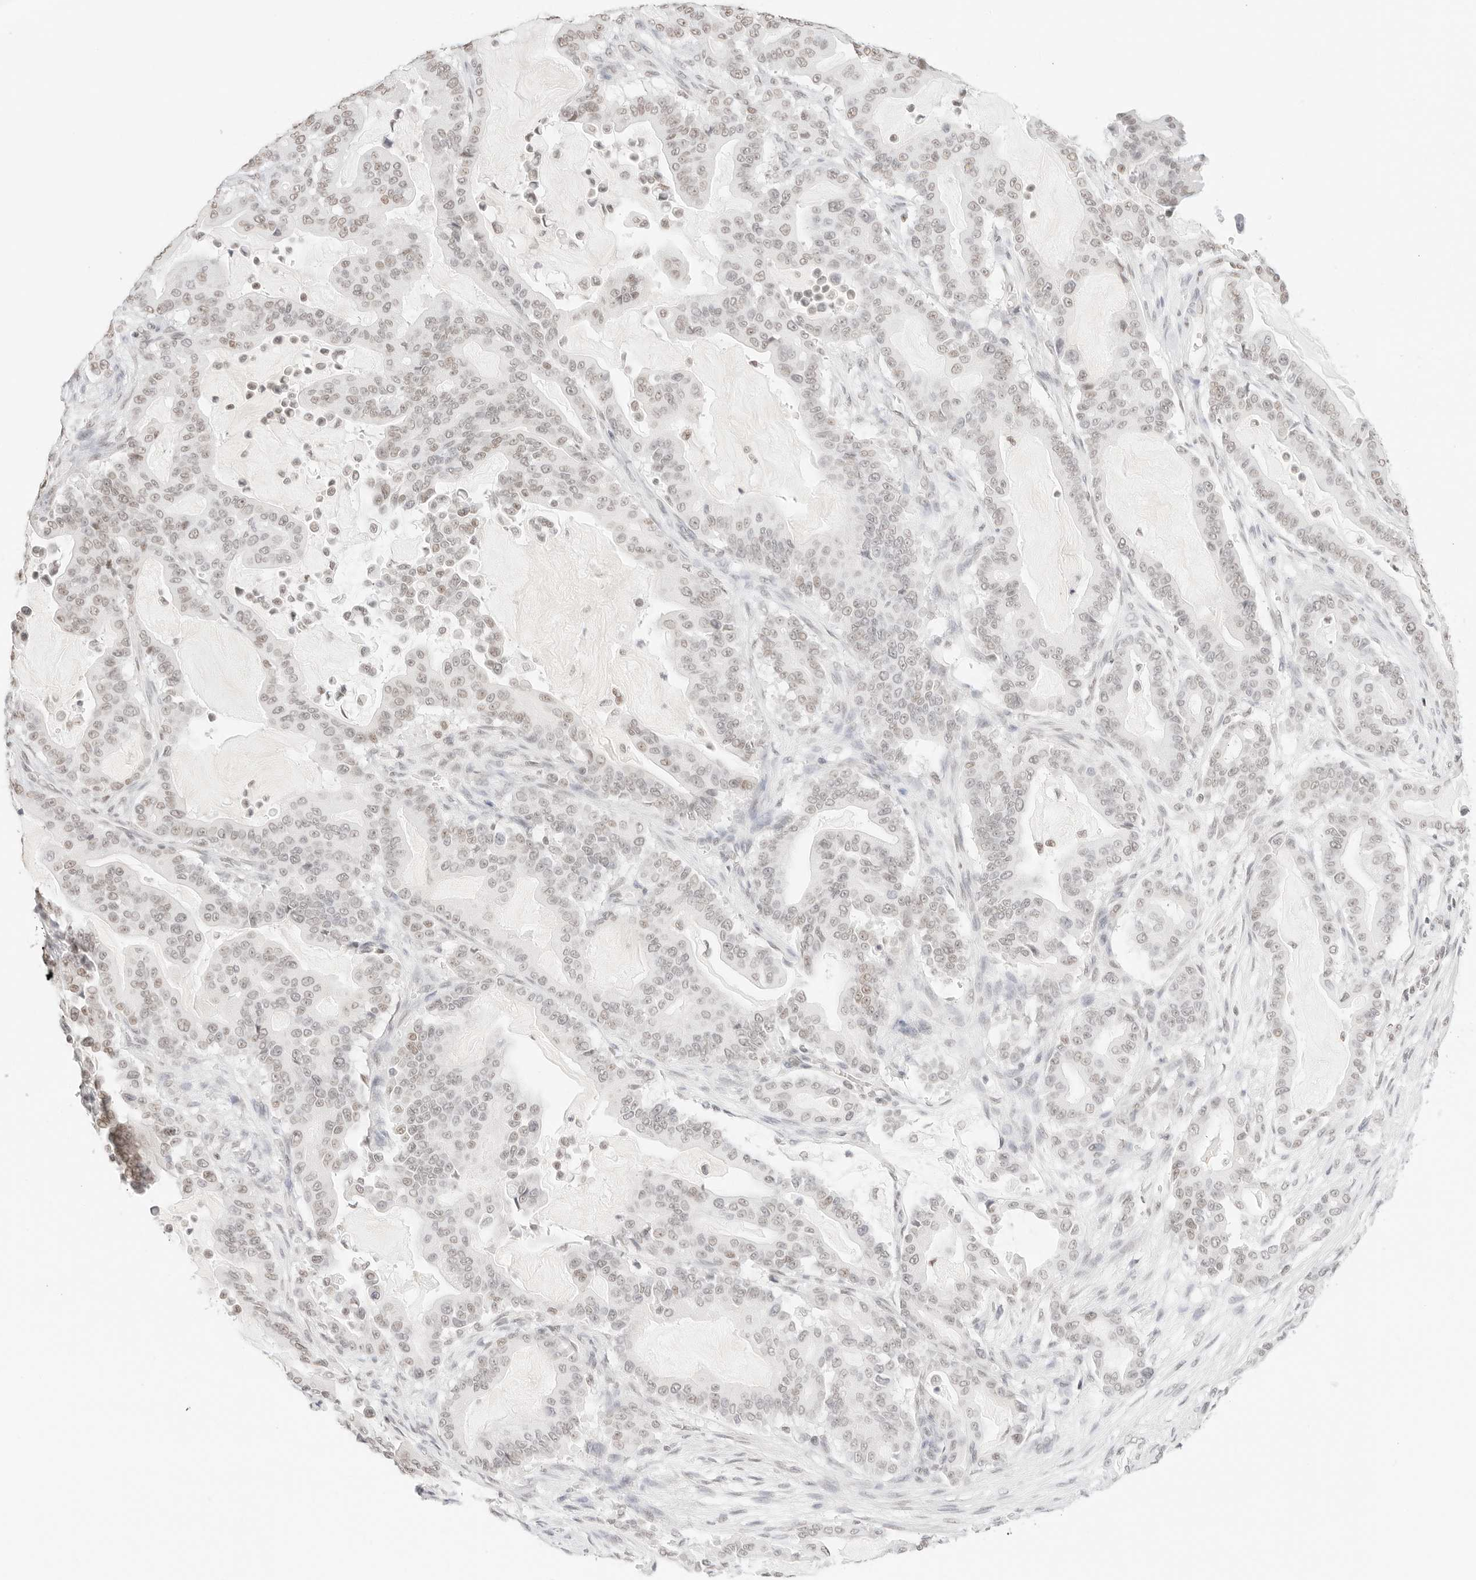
{"staining": {"intensity": "weak", "quantity": "25%-75%", "location": "nuclear"}, "tissue": "pancreatic cancer", "cell_type": "Tumor cells", "image_type": "cancer", "snomed": [{"axis": "morphology", "description": "Adenocarcinoma, NOS"}, {"axis": "topography", "description": "Pancreas"}], "caption": "A micrograph of pancreatic cancer (adenocarcinoma) stained for a protein reveals weak nuclear brown staining in tumor cells.", "gene": "FBLN5", "patient": {"sex": "male", "age": 63}}